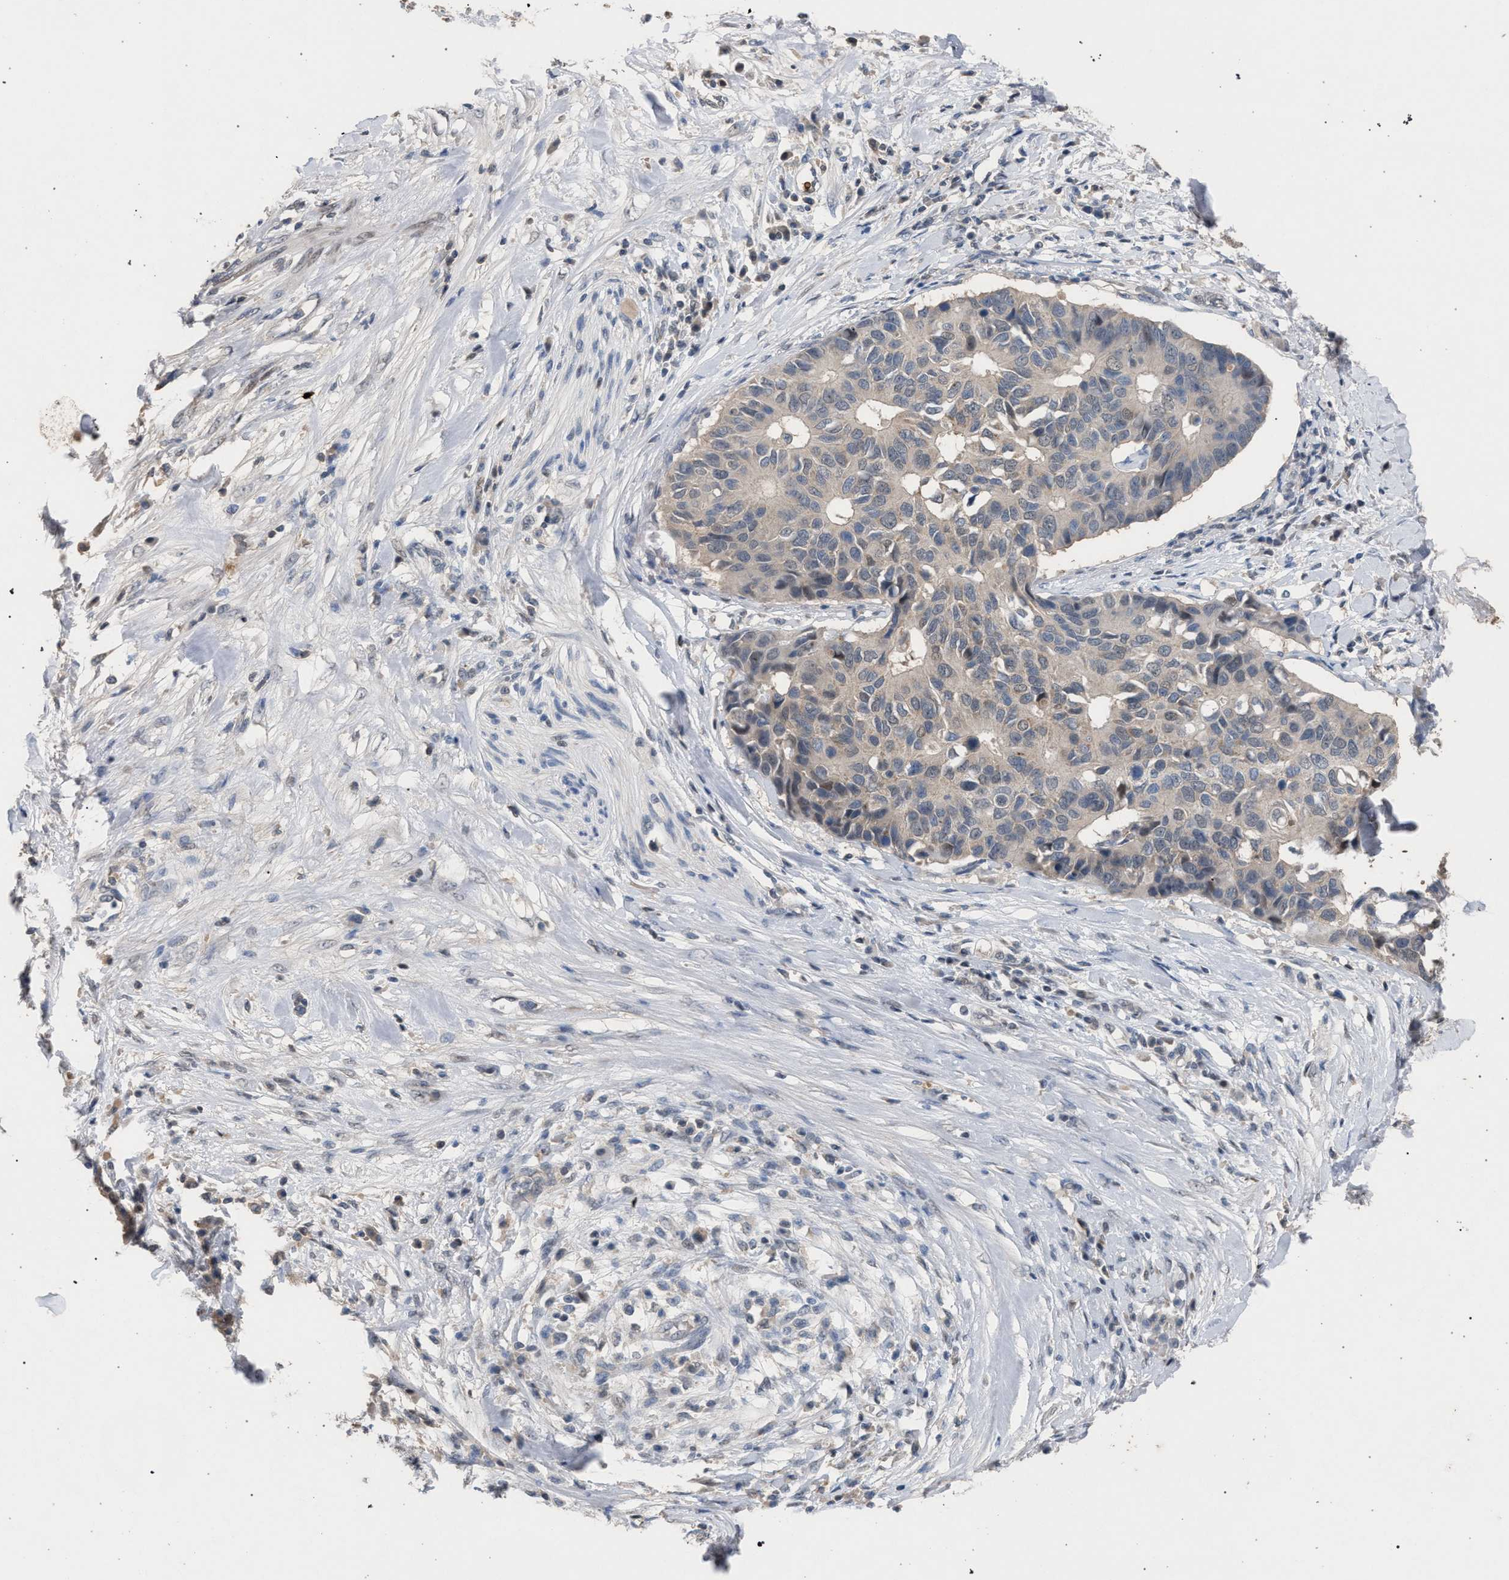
{"staining": {"intensity": "weak", "quantity": "<25%", "location": "cytoplasmic/membranous"}, "tissue": "pancreatic cancer", "cell_type": "Tumor cells", "image_type": "cancer", "snomed": [{"axis": "morphology", "description": "Adenocarcinoma, NOS"}, {"axis": "topography", "description": "Pancreas"}], "caption": "Immunohistochemistry (IHC) micrograph of neoplastic tissue: pancreatic cancer stained with DAB reveals no significant protein expression in tumor cells. Nuclei are stained in blue.", "gene": "TECPR1", "patient": {"sex": "female", "age": 56}}